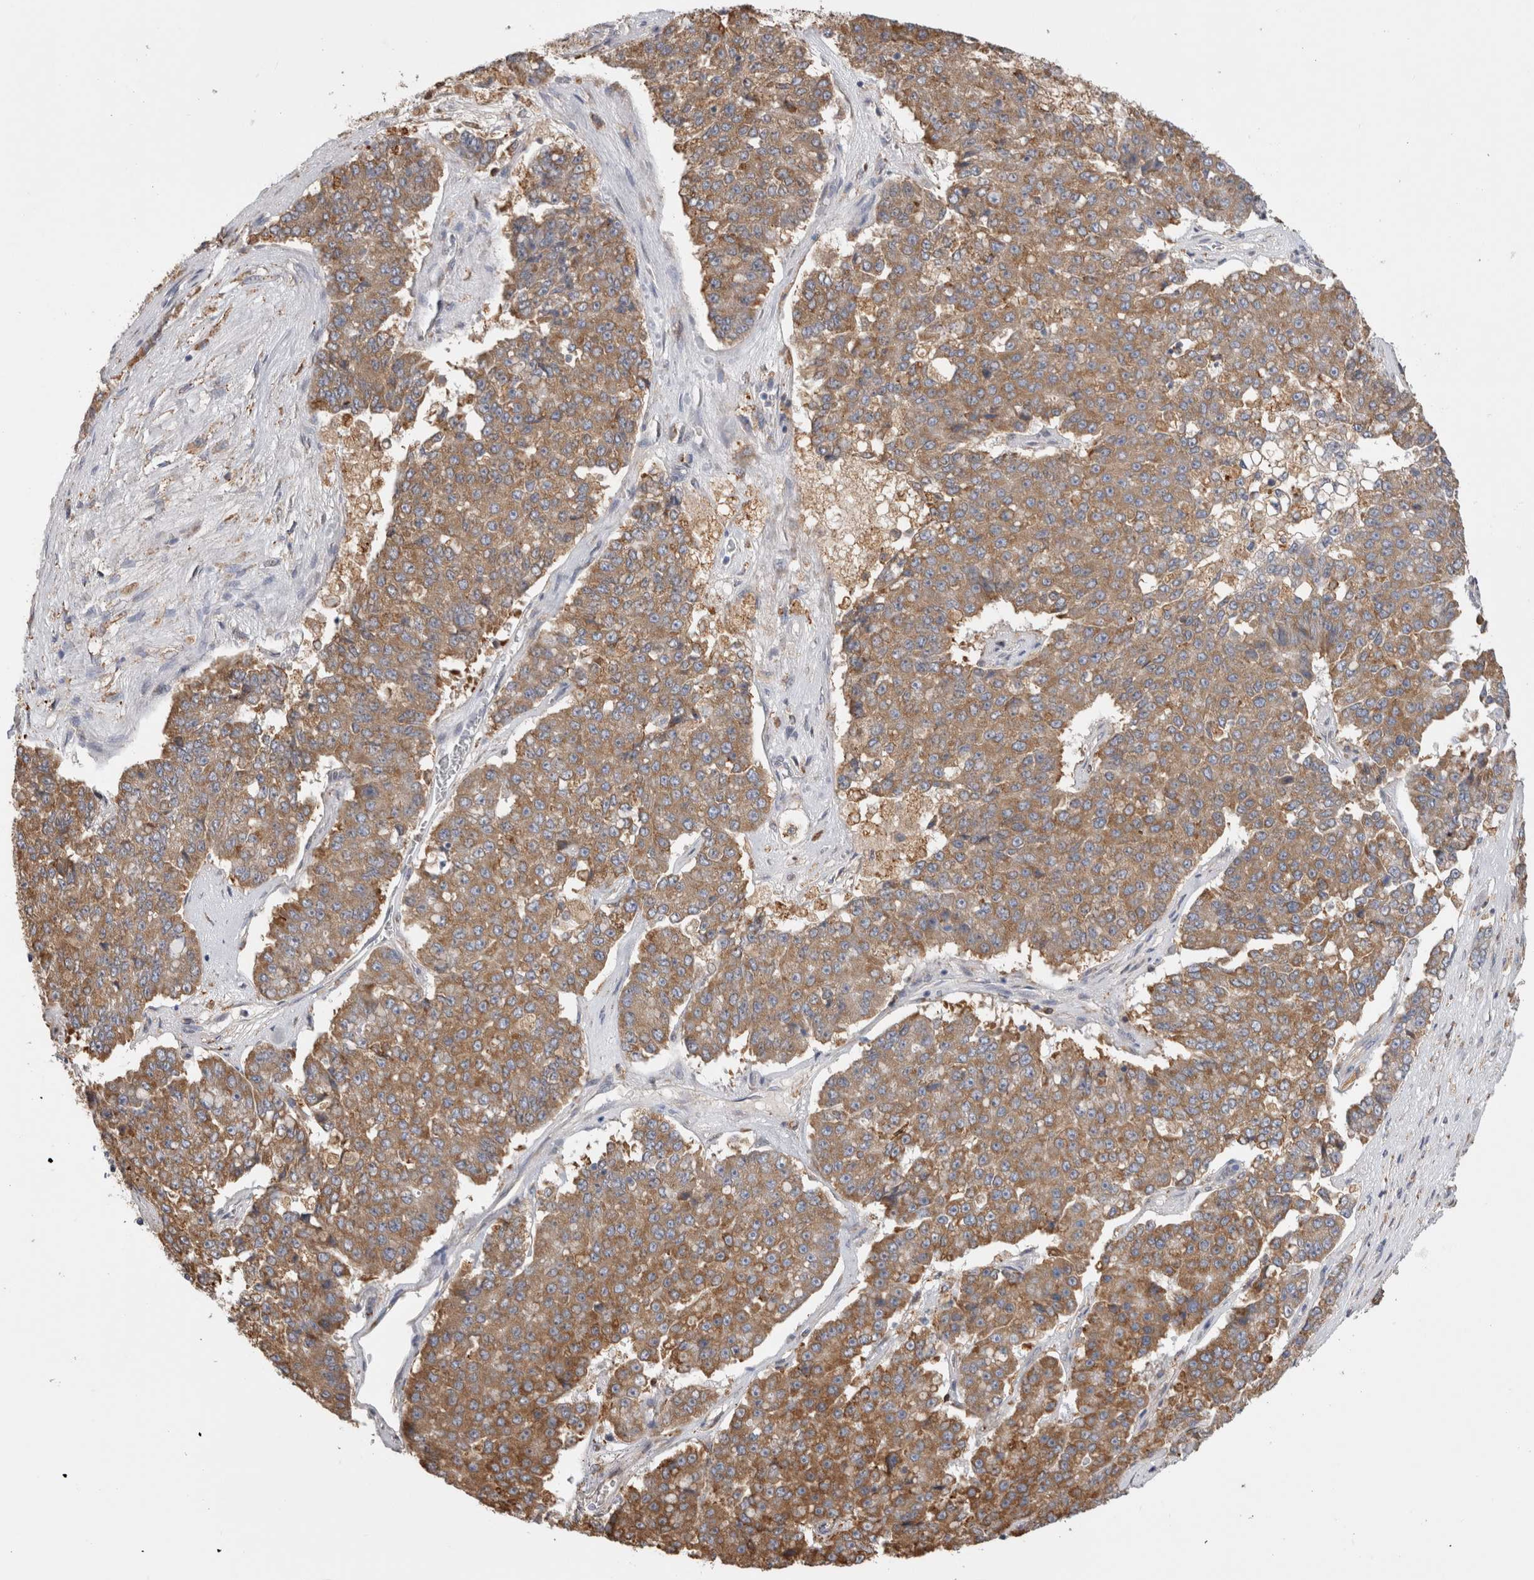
{"staining": {"intensity": "moderate", "quantity": ">75%", "location": "cytoplasmic/membranous"}, "tissue": "pancreatic cancer", "cell_type": "Tumor cells", "image_type": "cancer", "snomed": [{"axis": "morphology", "description": "Adenocarcinoma, NOS"}, {"axis": "topography", "description": "Pancreas"}], "caption": "Moderate cytoplasmic/membranous protein staining is present in about >75% of tumor cells in pancreatic cancer.", "gene": "LRPAP1", "patient": {"sex": "male", "age": 50}}